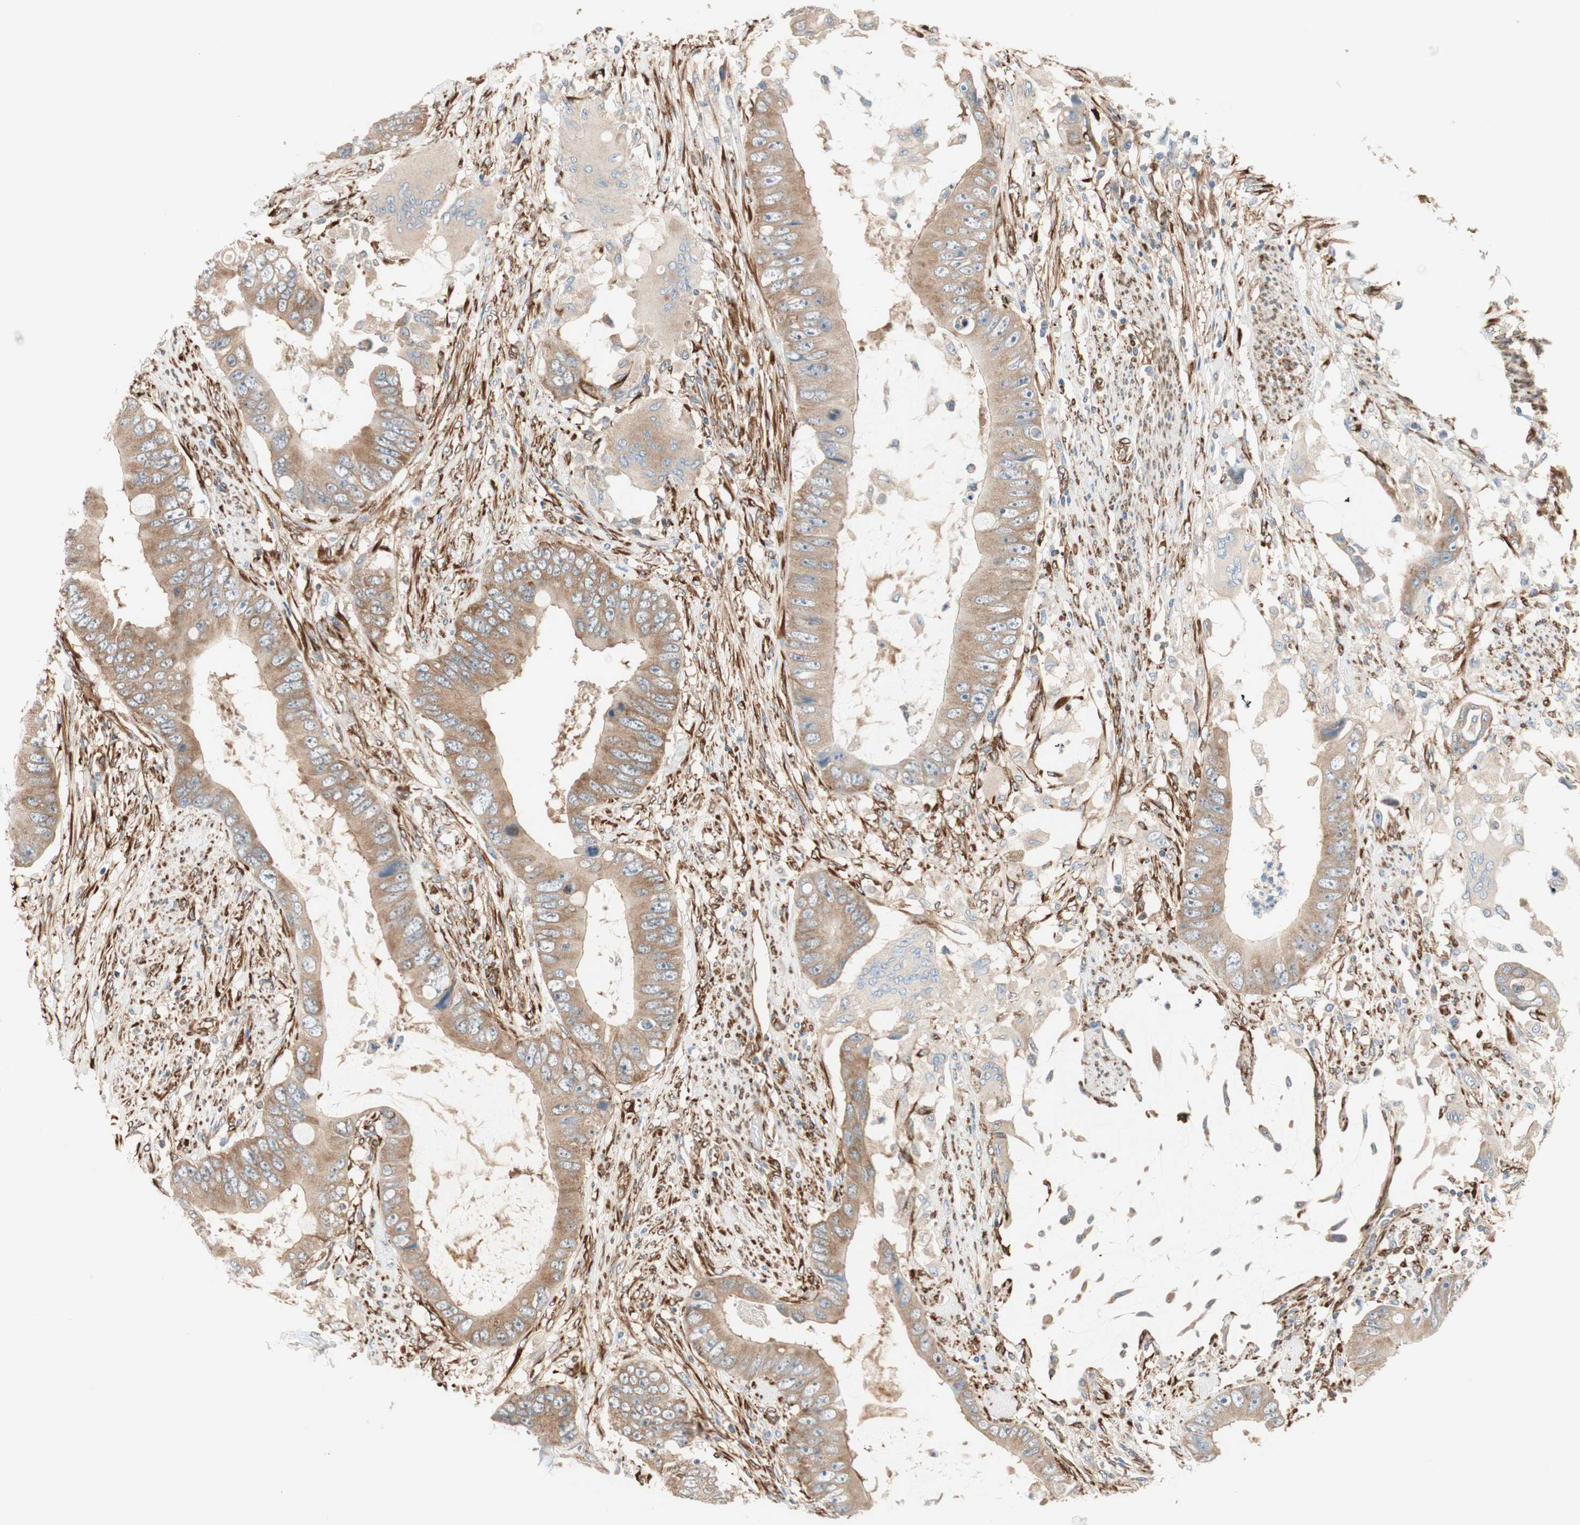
{"staining": {"intensity": "weak", "quantity": ">75%", "location": "cytoplasmic/membranous"}, "tissue": "colorectal cancer", "cell_type": "Tumor cells", "image_type": "cancer", "snomed": [{"axis": "morphology", "description": "Adenocarcinoma, NOS"}, {"axis": "topography", "description": "Rectum"}], "caption": "The immunohistochemical stain highlights weak cytoplasmic/membranous expression in tumor cells of adenocarcinoma (colorectal) tissue. (Brightfield microscopy of DAB IHC at high magnification).", "gene": "WASL", "patient": {"sex": "female", "age": 77}}